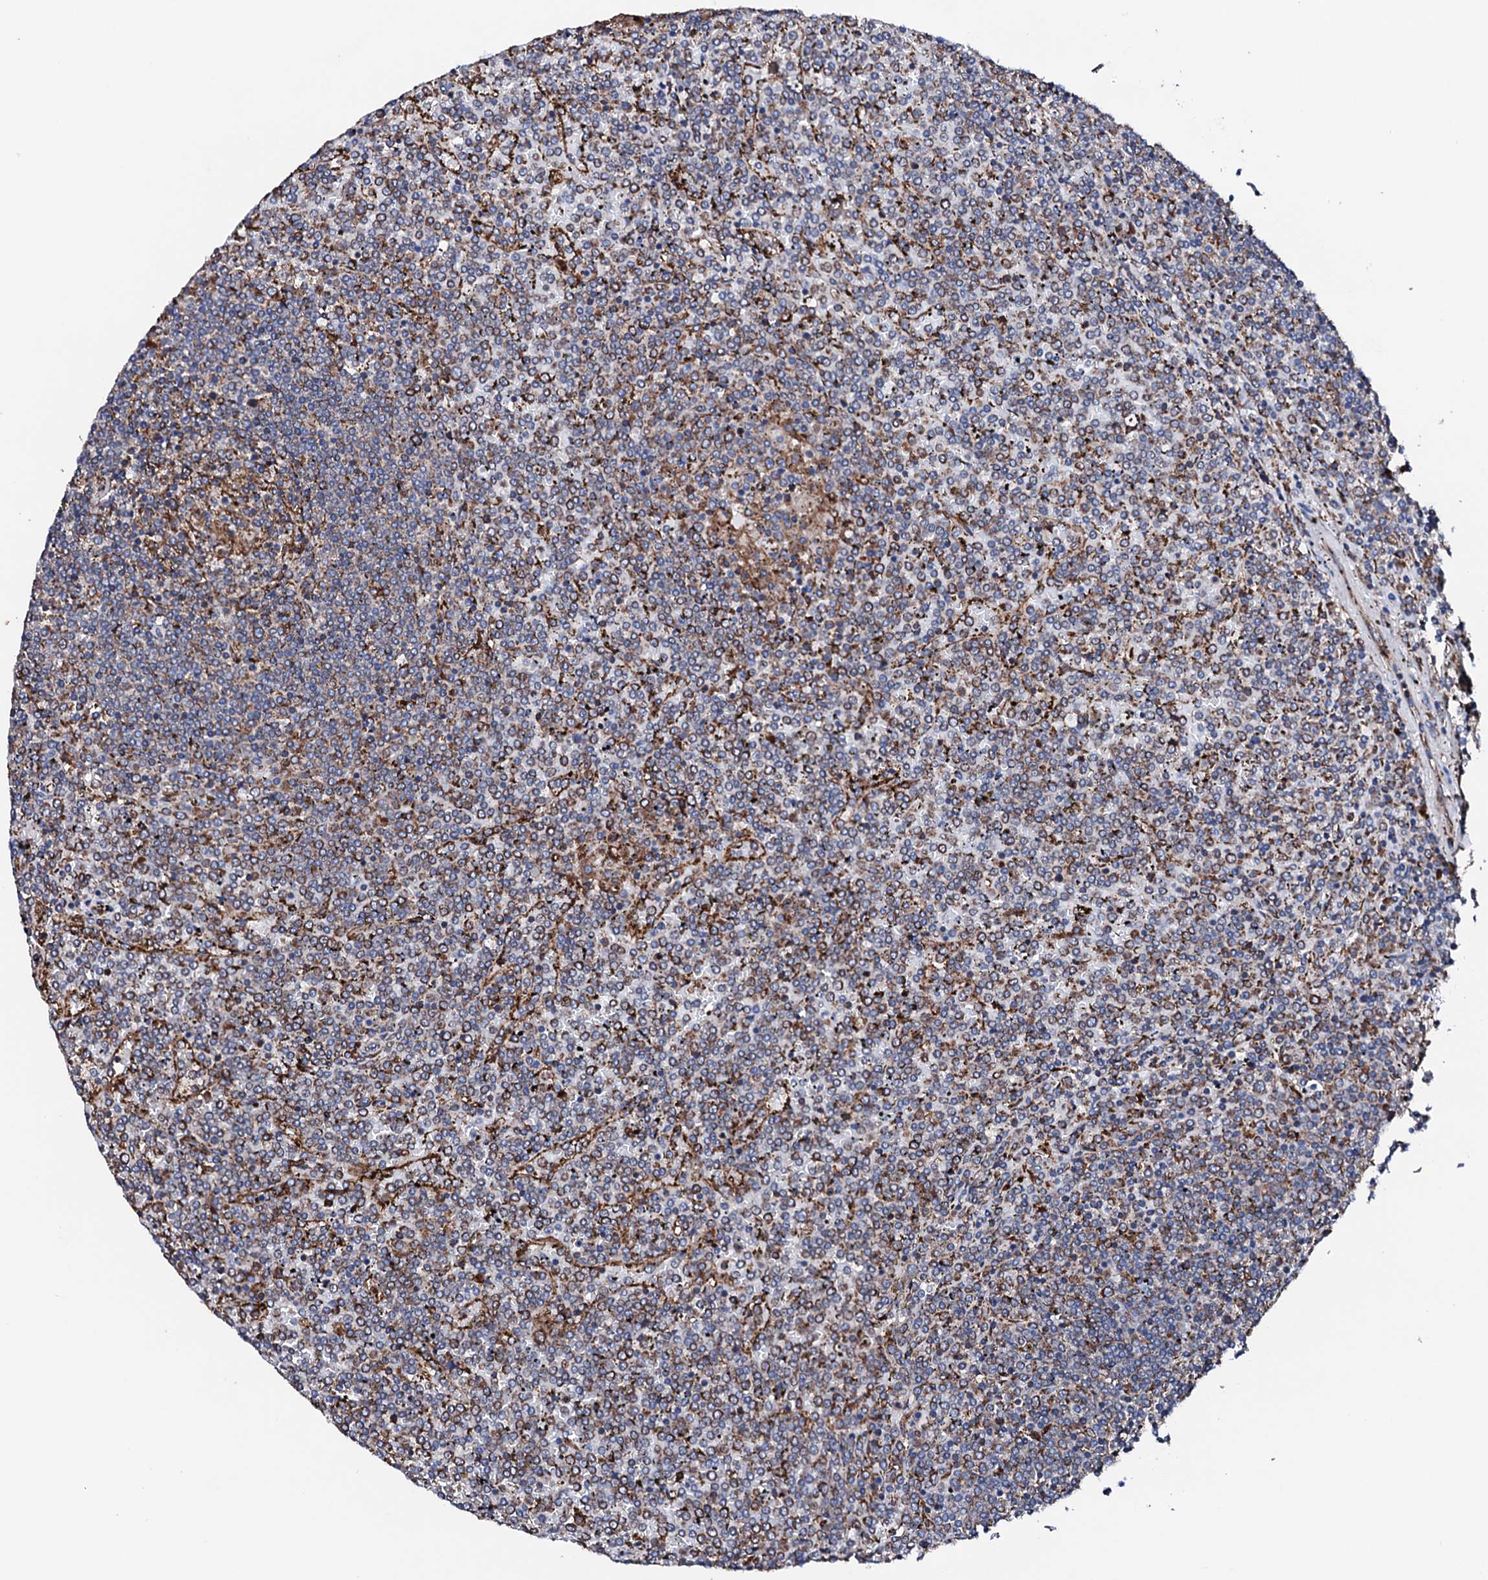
{"staining": {"intensity": "moderate", "quantity": "25%-75%", "location": "cytoplasmic/membranous"}, "tissue": "lymphoma", "cell_type": "Tumor cells", "image_type": "cancer", "snomed": [{"axis": "morphology", "description": "Malignant lymphoma, non-Hodgkin's type, Low grade"}, {"axis": "topography", "description": "Spleen"}], "caption": "IHC histopathology image of neoplastic tissue: human lymphoma stained using IHC reveals medium levels of moderate protein expression localized specifically in the cytoplasmic/membranous of tumor cells, appearing as a cytoplasmic/membranous brown color.", "gene": "AMDHD1", "patient": {"sex": "female", "age": 19}}